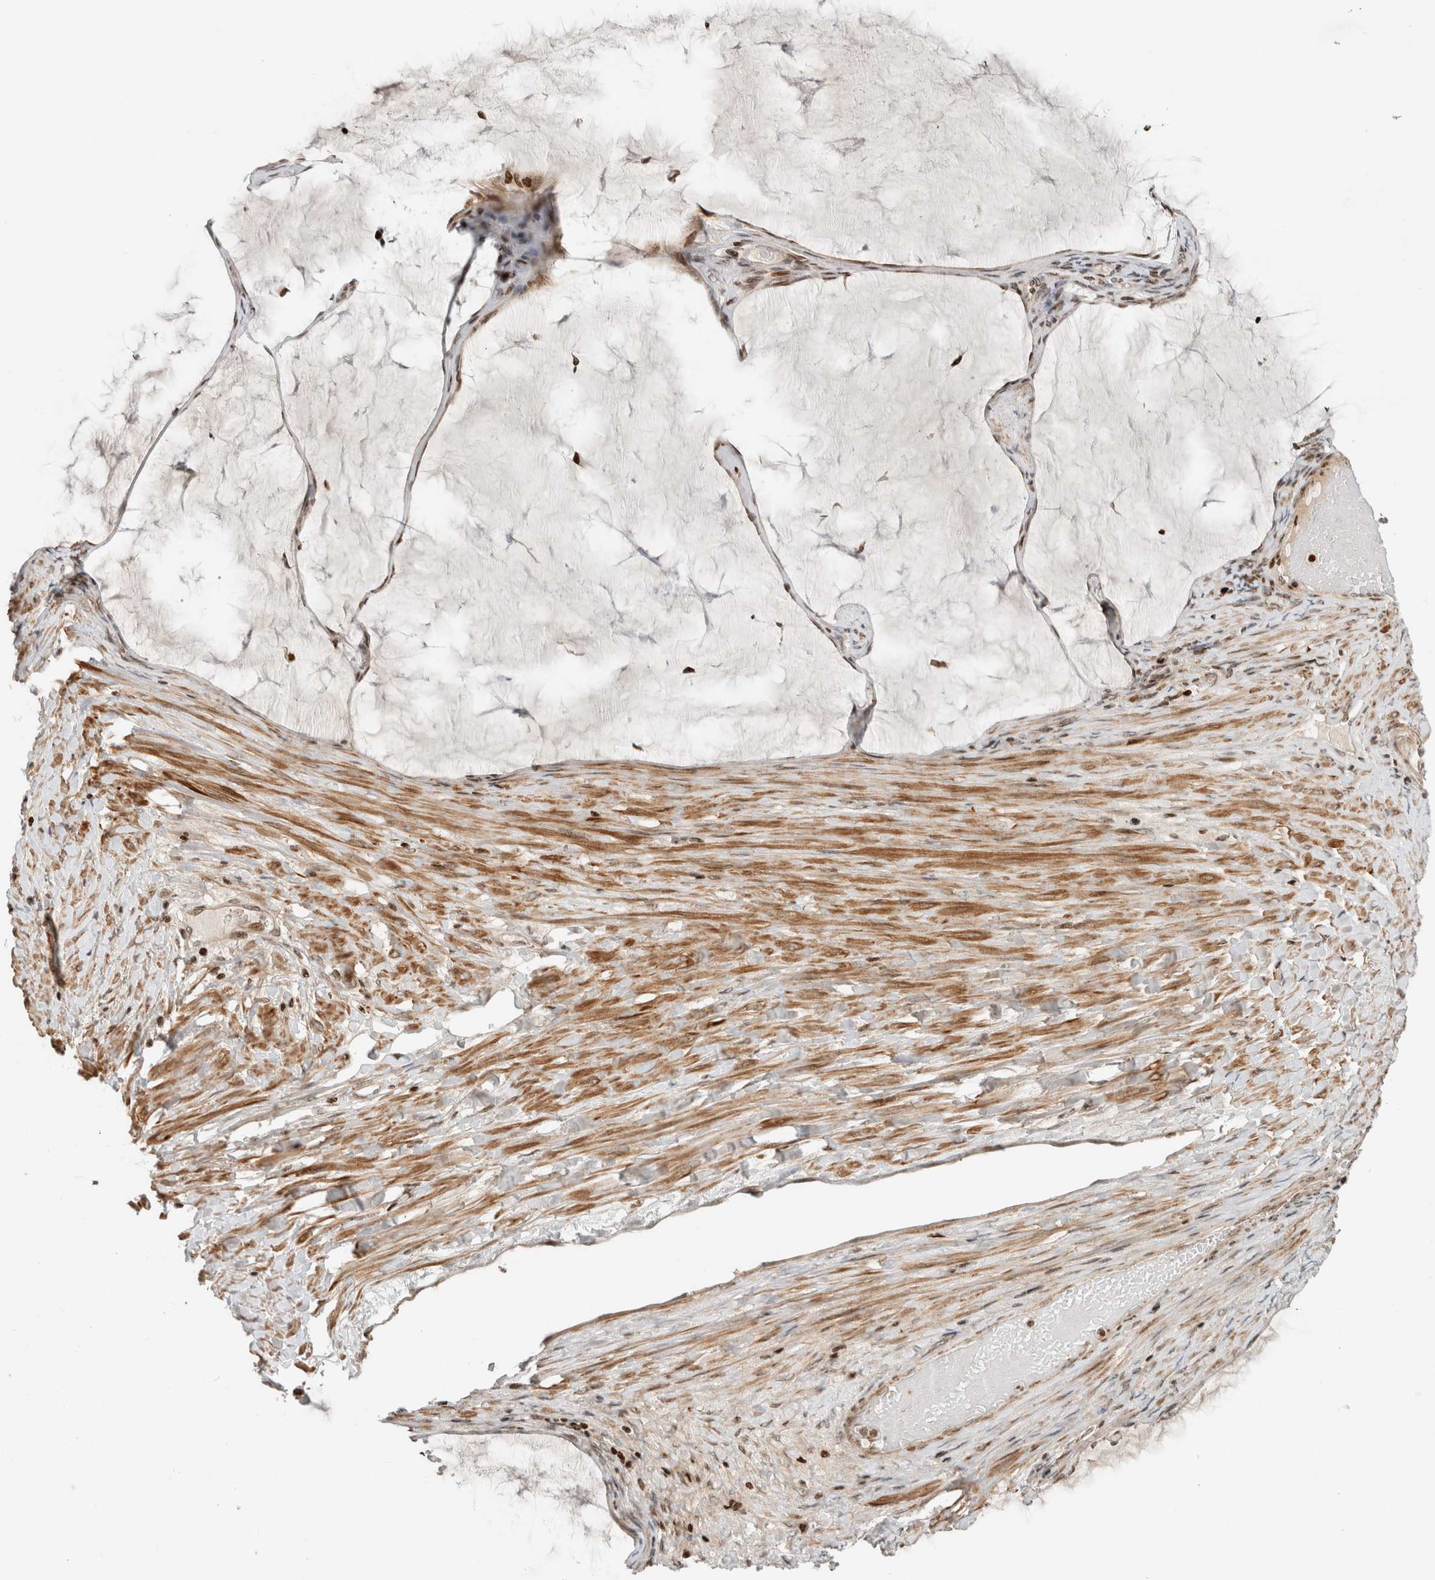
{"staining": {"intensity": "moderate", "quantity": "25%-75%", "location": "cytoplasmic/membranous"}, "tissue": "ovarian cancer", "cell_type": "Tumor cells", "image_type": "cancer", "snomed": [{"axis": "morphology", "description": "Cystadenocarcinoma, mucinous, NOS"}, {"axis": "topography", "description": "Ovary"}], "caption": "Brown immunohistochemical staining in human ovarian mucinous cystadenocarcinoma reveals moderate cytoplasmic/membranous expression in about 25%-75% of tumor cells.", "gene": "GINS4", "patient": {"sex": "female", "age": 61}}